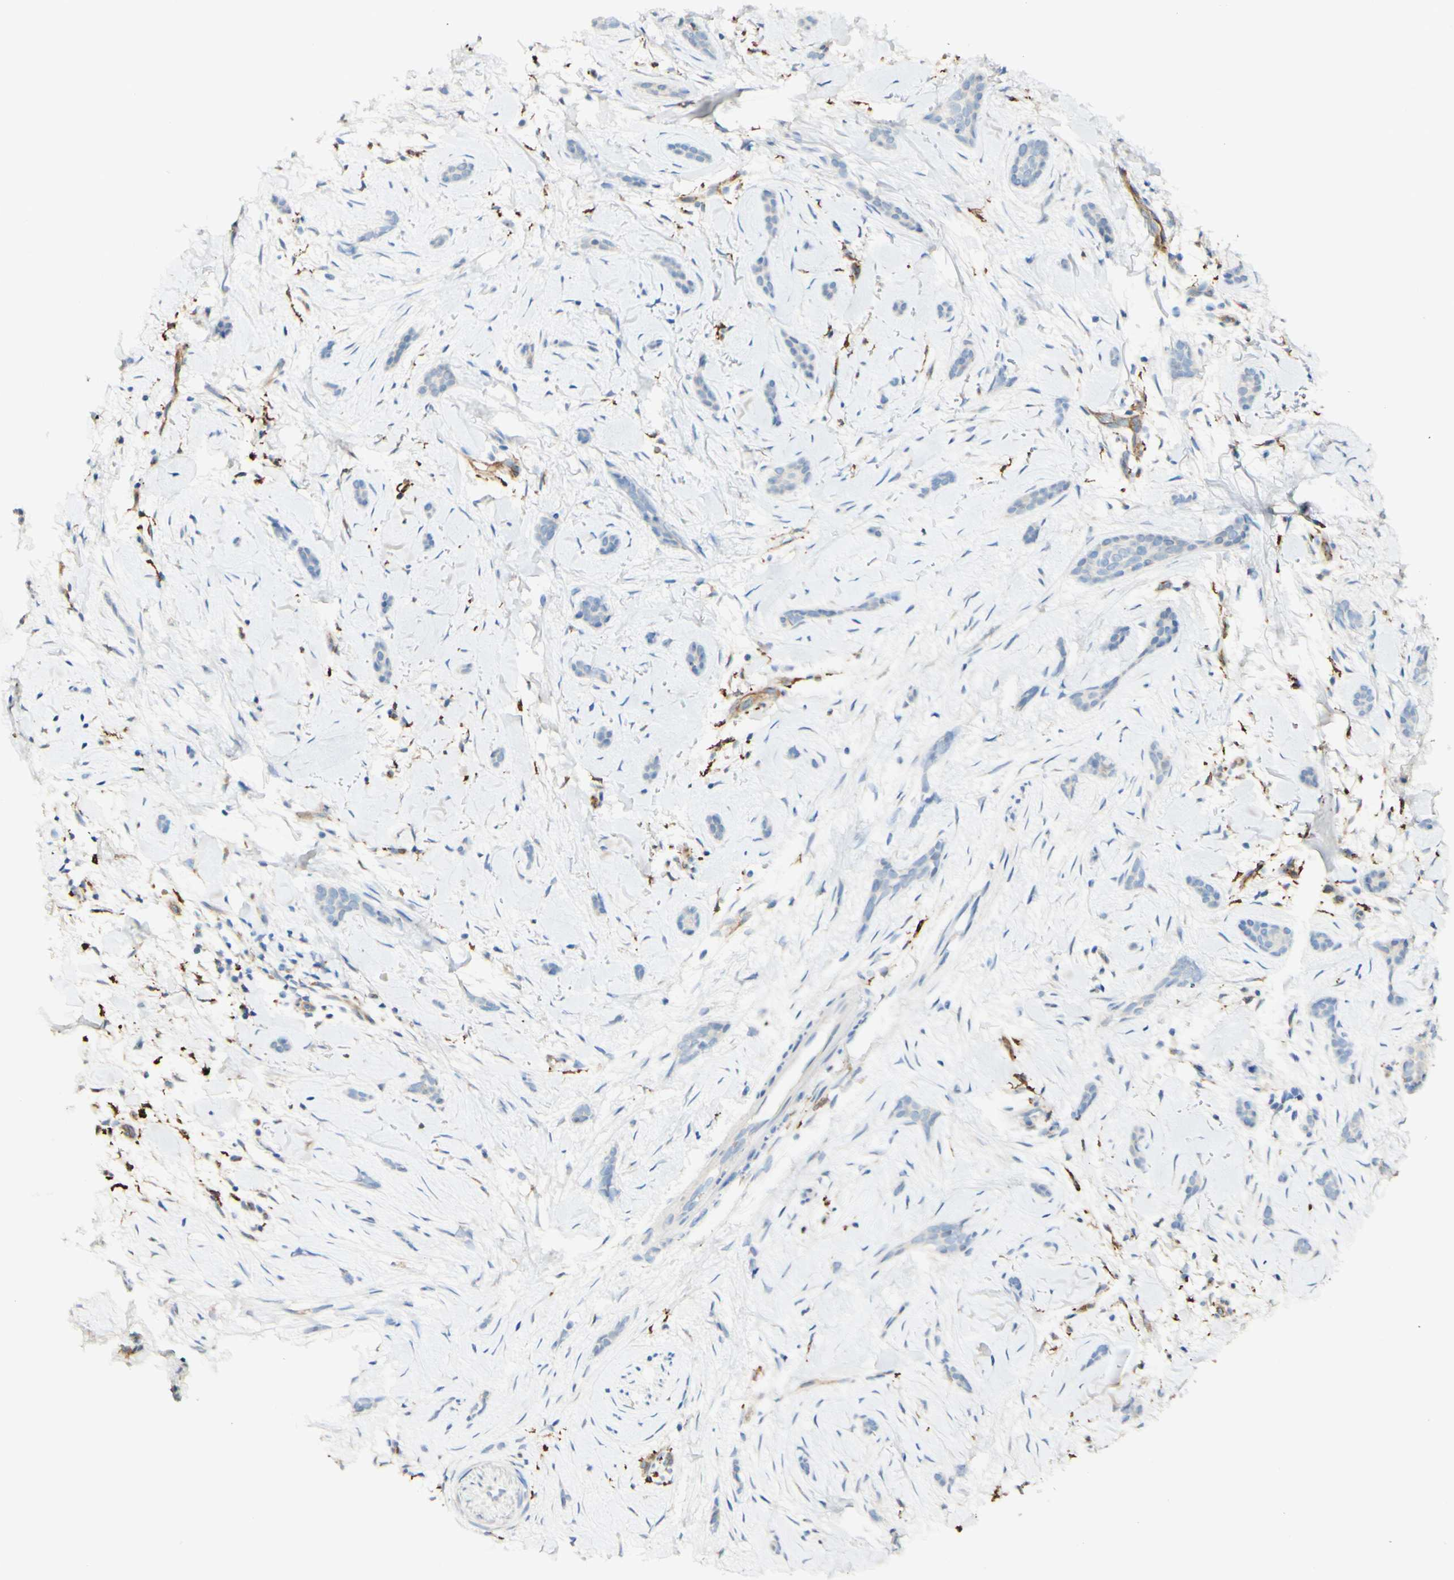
{"staining": {"intensity": "negative", "quantity": "none", "location": "none"}, "tissue": "skin cancer", "cell_type": "Tumor cells", "image_type": "cancer", "snomed": [{"axis": "morphology", "description": "Basal cell carcinoma"}, {"axis": "morphology", "description": "Adnexal tumor, benign"}, {"axis": "topography", "description": "Skin"}], "caption": "This is a micrograph of IHC staining of skin basal cell carcinoma, which shows no positivity in tumor cells.", "gene": "FCGRT", "patient": {"sex": "female", "age": 42}}